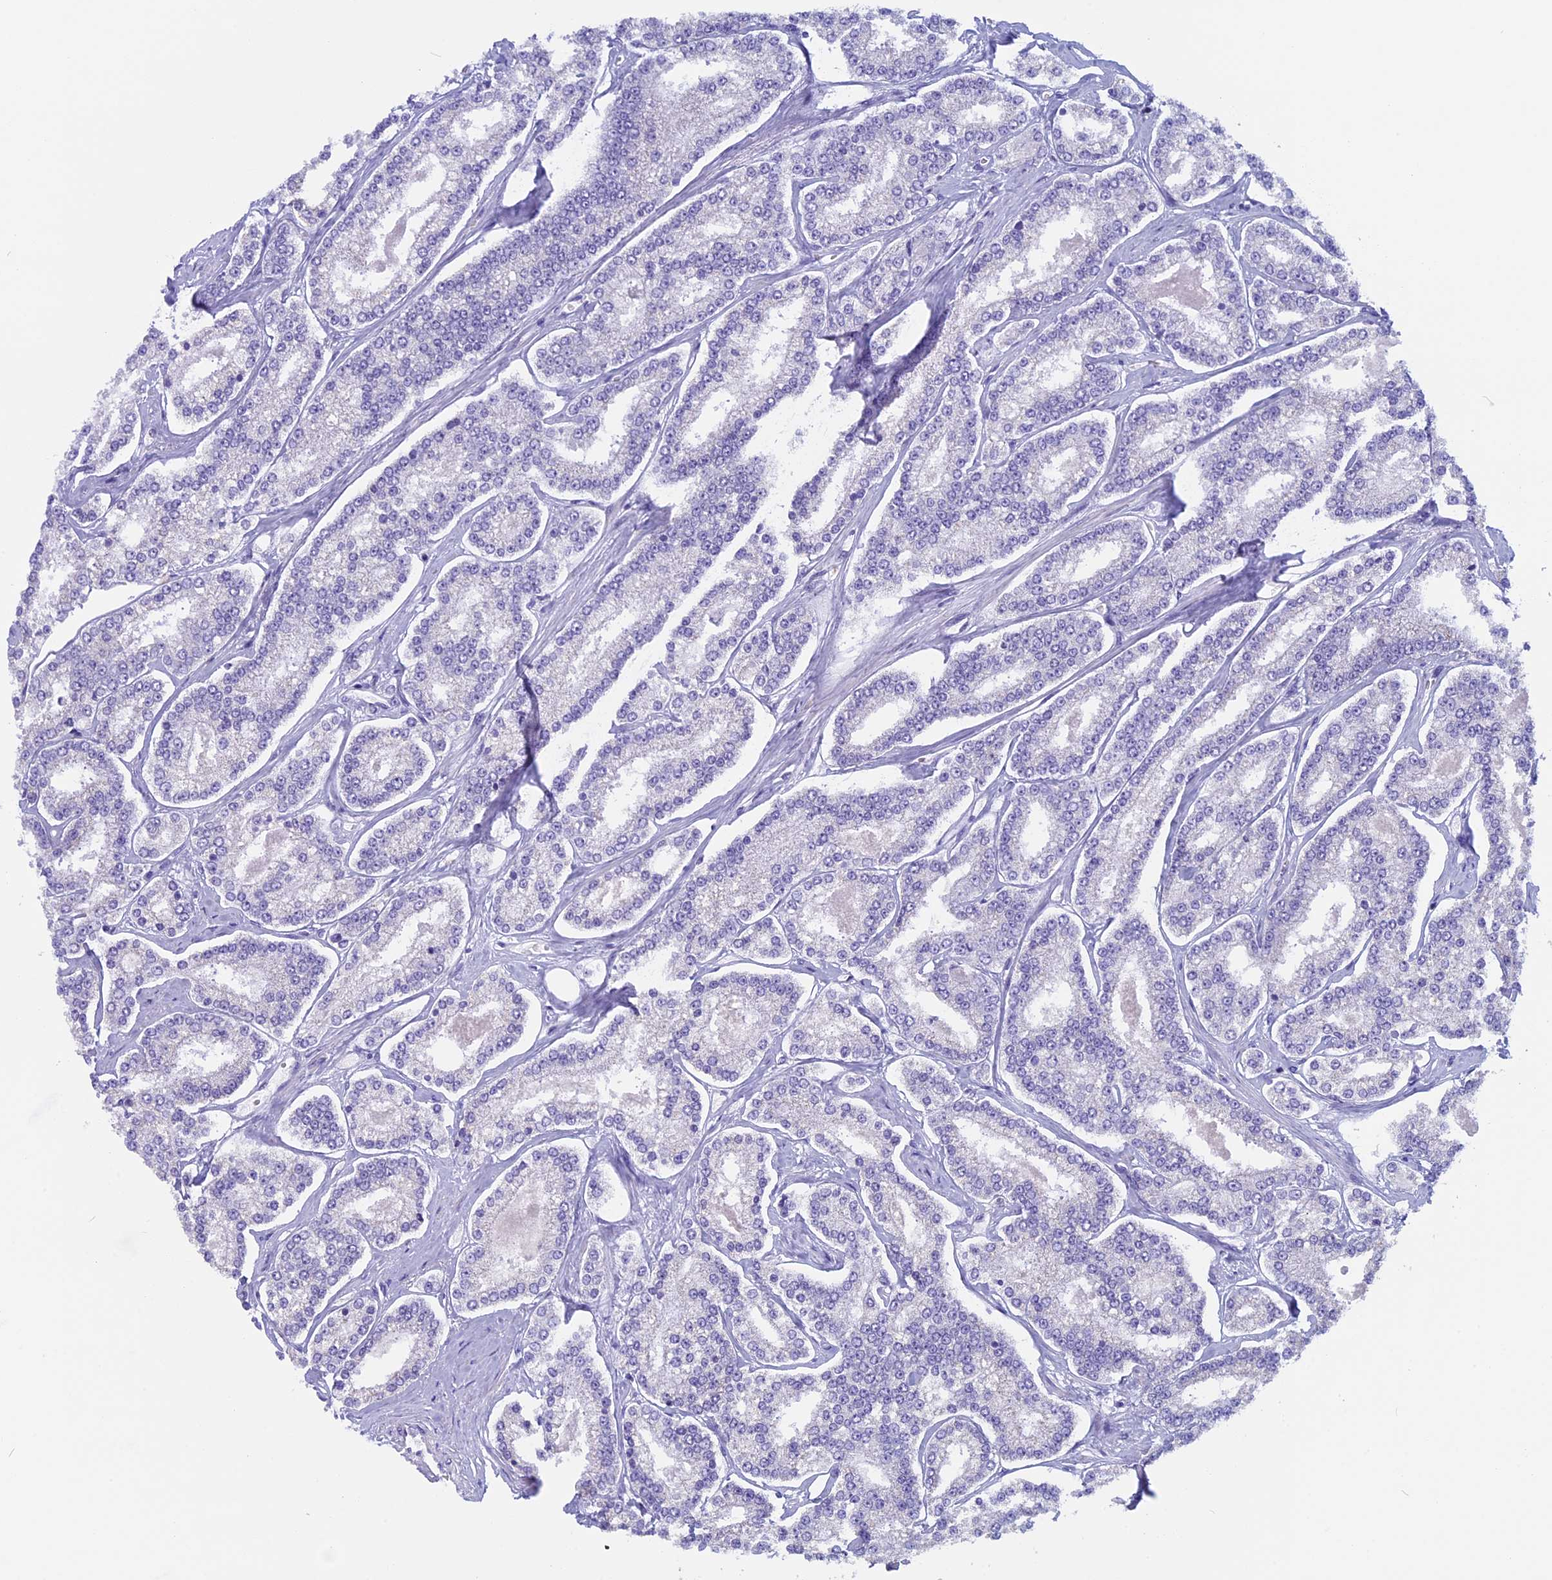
{"staining": {"intensity": "negative", "quantity": "none", "location": "none"}, "tissue": "prostate cancer", "cell_type": "Tumor cells", "image_type": "cancer", "snomed": [{"axis": "morphology", "description": "Normal tissue, NOS"}, {"axis": "morphology", "description": "Adenocarcinoma, High grade"}, {"axis": "topography", "description": "Prostate"}], "caption": "Tumor cells are negative for protein expression in human prostate cancer.", "gene": "ZNF563", "patient": {"sex": "male", "age": 83}}